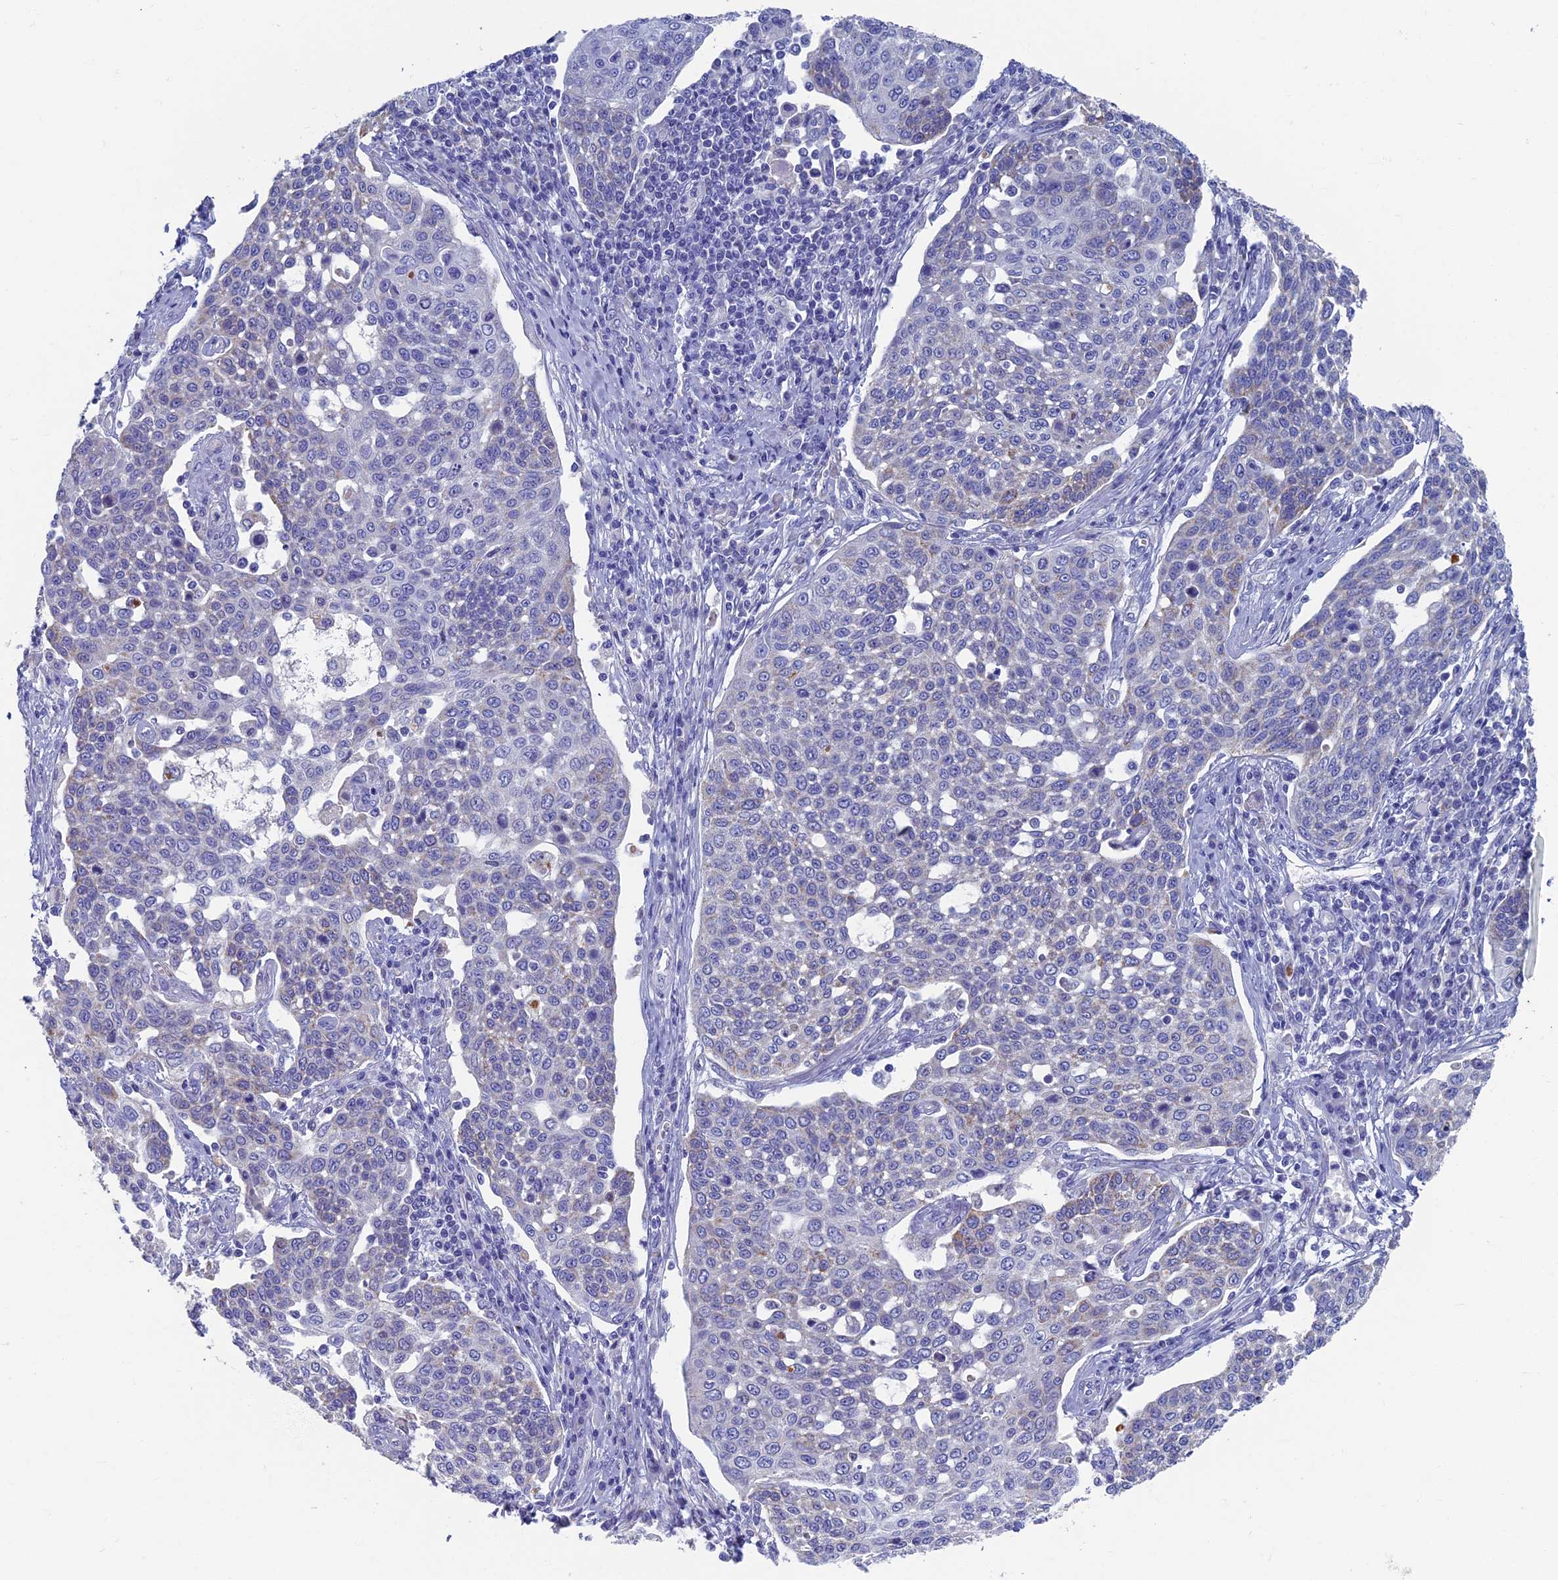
{"staining": {"intensity": "negative", "quantity": "none", "location": "none"}, "tissue": "cervical cancer", "cell_type": "Tumor cells", "image_type": "cancer", "snomed": [{"axis": "morphology", "description": "Squamous cell carcinoma, NOS"}, {"axis": "topography", "description": "Cervix"}], "caption": "Immunohistochemistry (IHC) of cervical squamous cell carcinoma shows no staining in tumor cells.", "gene": "OAT", "patient": {"sex": "female", "age": 34}}